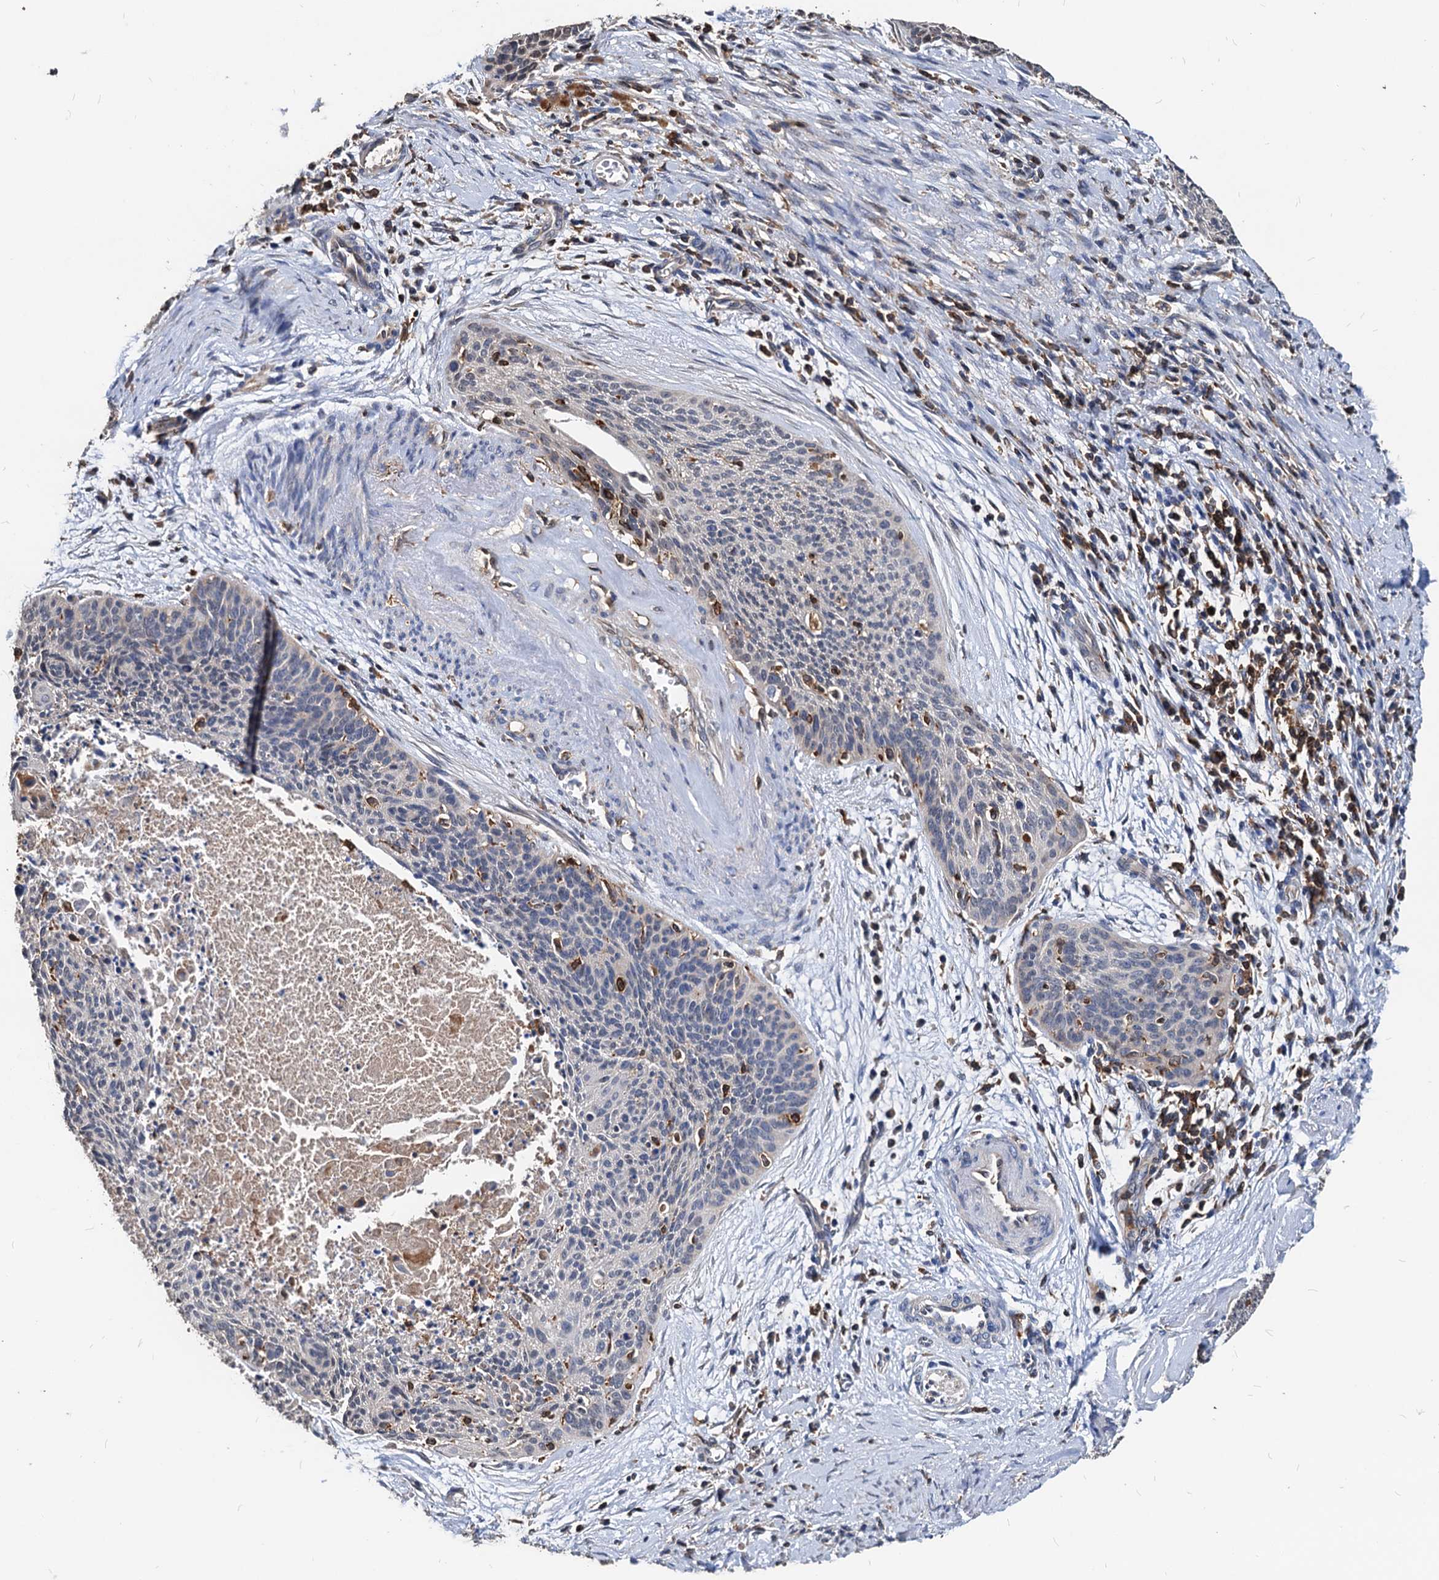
{"staining": {"intensity": "negative", "quantity": "none", "location": "none"}, "tissue": "cervical cancer", "cell_type": "Tumor cells", "image_type": "cancer", "snomed": [{"axis": "morphology", "description": "Squamous cell carcinoma, NOS"}, {"axis": "topography", "description": "Cervix"}], "caption": "Immunohistochemistry (IHC) of cervical cancer shows no staining in tumor cells.", "gene": "LCP2", "patient": {"sex": "female", "age": 55}}